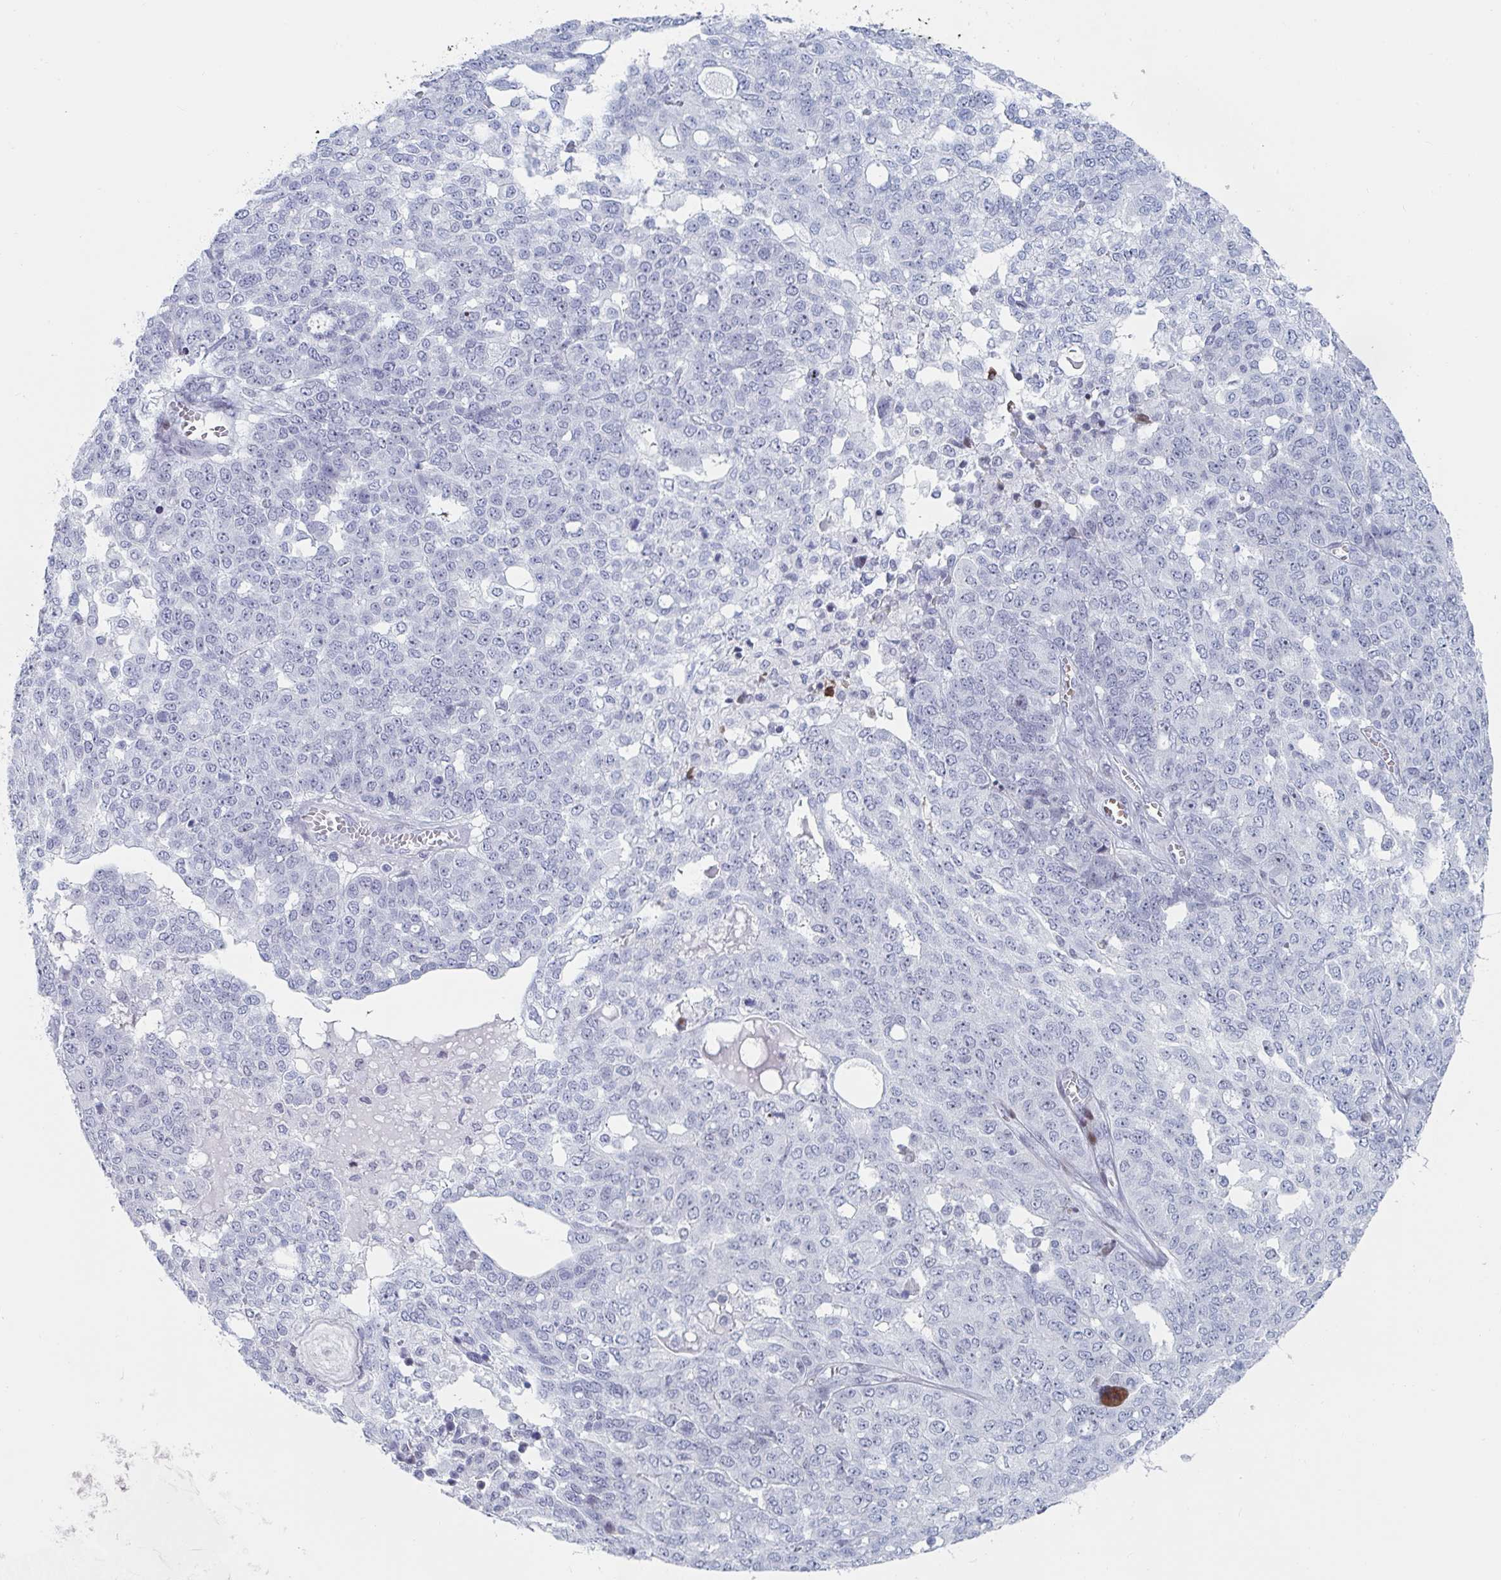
{"staining": {"intensity": "negative", "quantity": "none", "location": "none"}, "tissue": "ovarian cancer", "cell_type": "Tumor cells", "image_type": "cancer", "snomed": [{"axis": "morphology", "description": "Cystadenocarcinoma, serous, NOS"}, {"axis": "topography", "description": "Soft tissue"}, {"axis": "topography", "description": "Ovary"}], "caption": "Immunohistochemical staining of human serous cystadenocarcinoma (ovarian) exhibits no significant expression in tumor cells.", "gene": "NR1H2", "patient": {"sex": "female", "age": 57}}